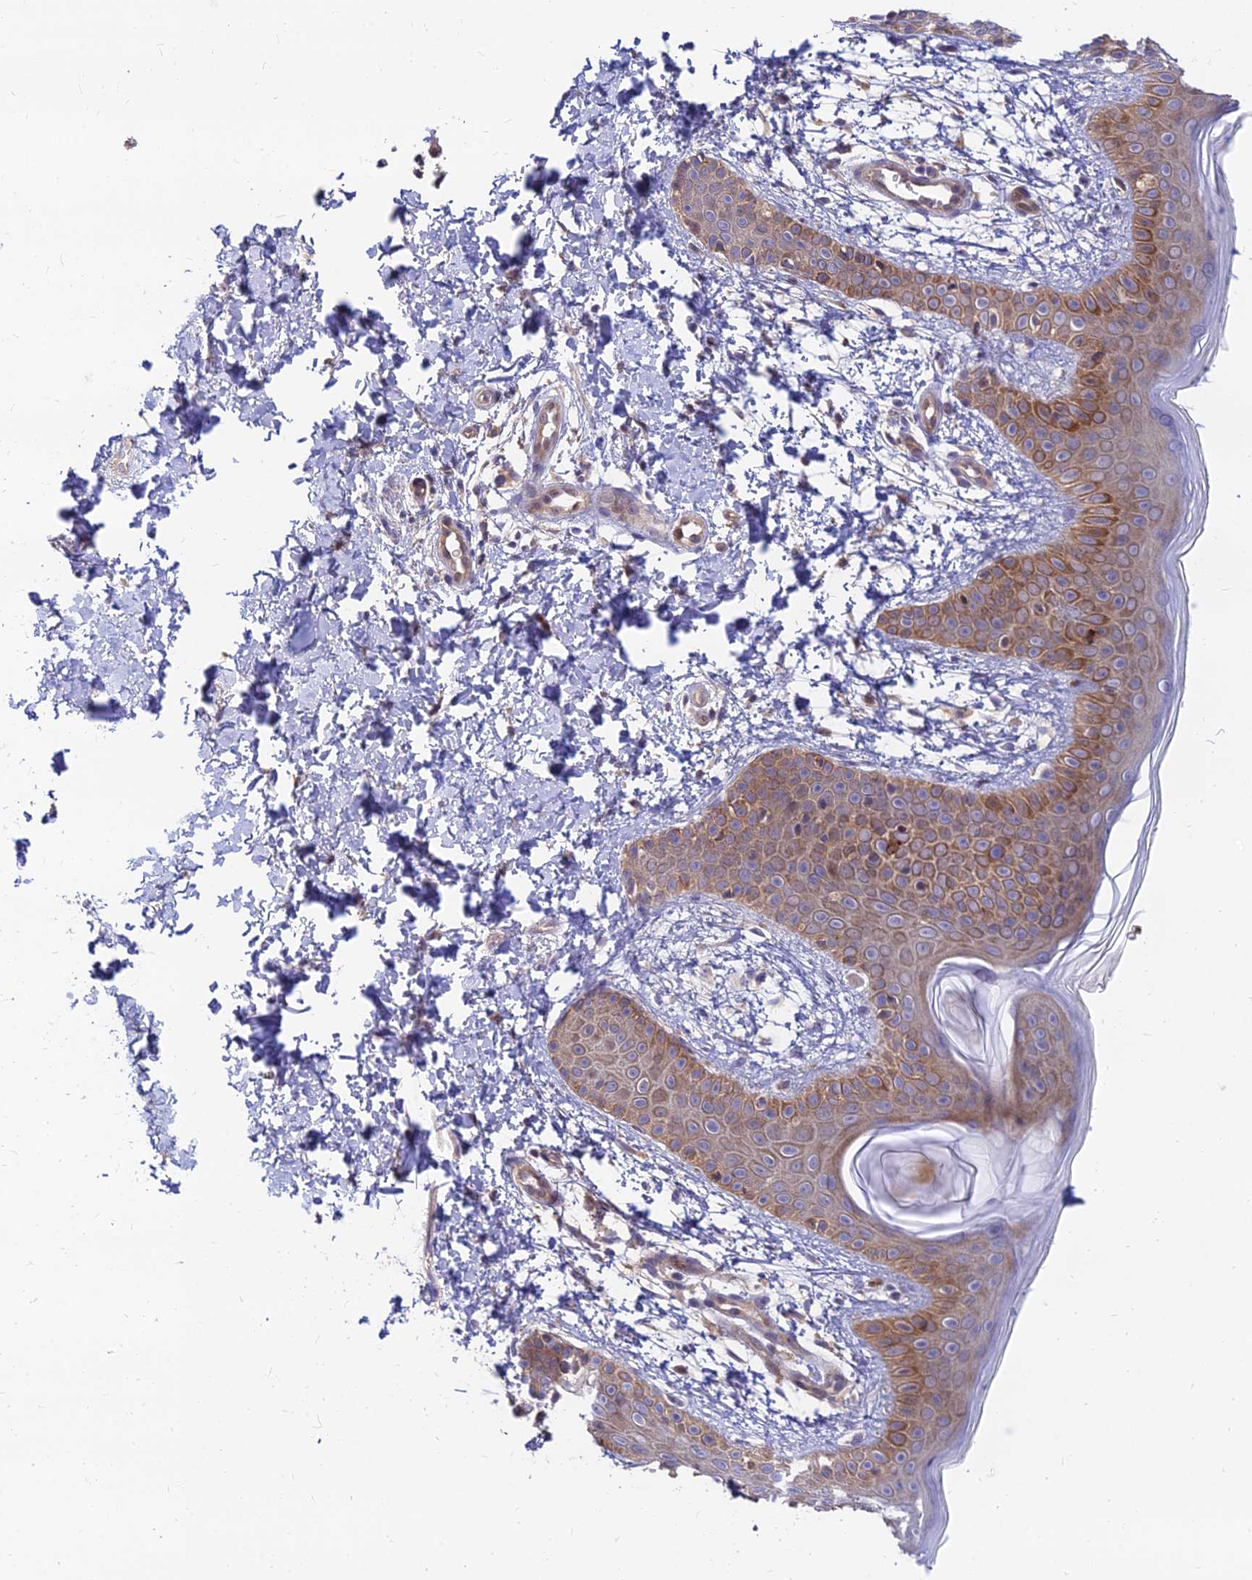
{"staining": {"intensity": "moderate", "quantity": ">75%", "location": "cytoplasmic/membranous"}, "tissue": "skin", "cell_type": "Fibroblasts", "image_type": "normal", "snomed": [{"axis": "morphology", "description": "Normal tissue, NOS"}, {"axis": "topography", "description": "Skin"}], "caption": "Protein expression analysis of normal human skin reveals moderate cytoplasmic/membranous expression in approximately >75% of fibroblasts. Using DAB (3,3'-diaminobenzidine) (brown) and hematoxylin (blue) stains, captured at high magnification using brightfield microscopy.", "gene": "CCT6A", "patient": {"sex": "male", "age": 36}}